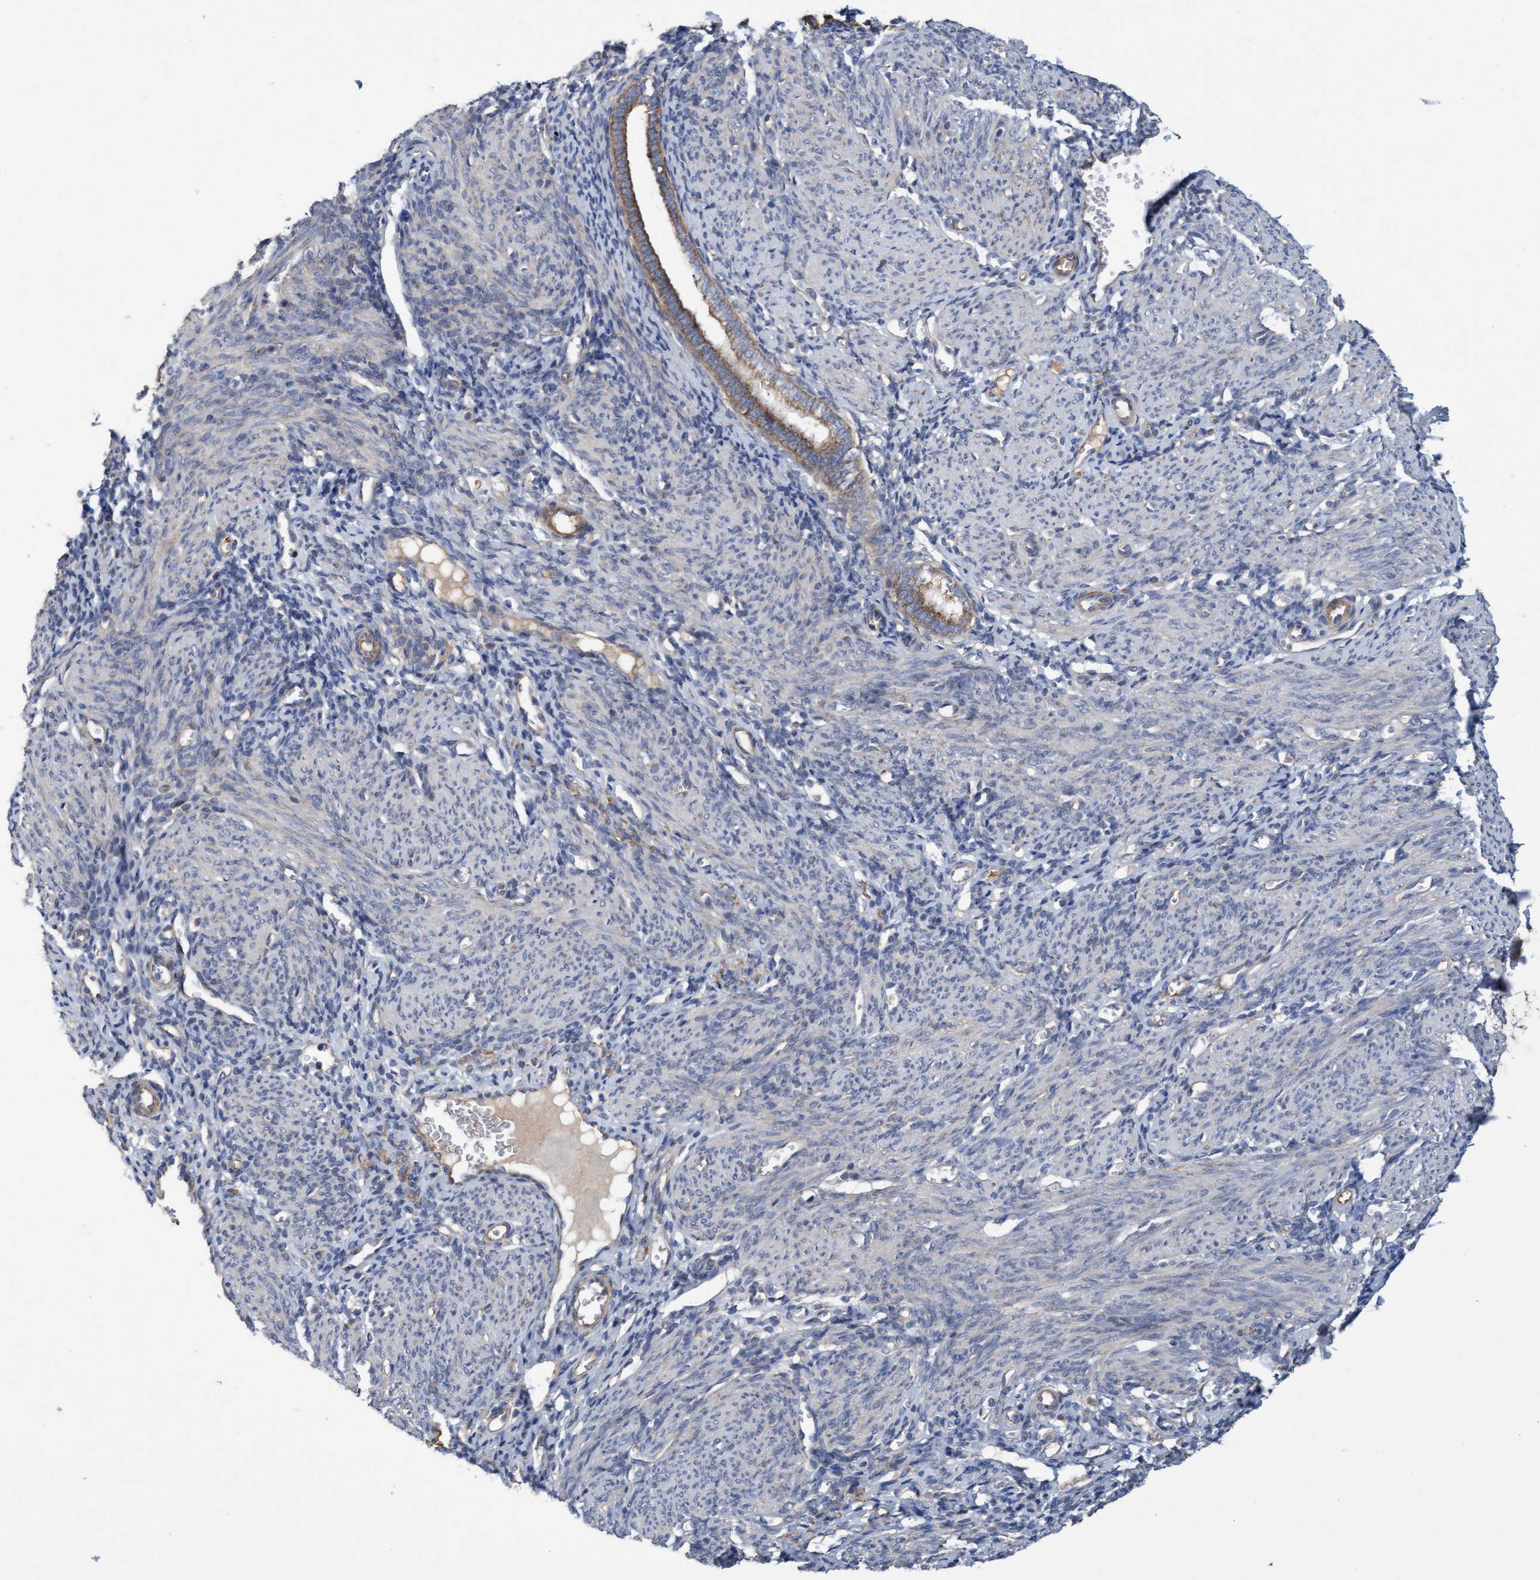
{"staining": {"intensity": "weak", "quantity": "<25%", "location": "cytoplasmic/membranous"}, "tissue": "endometrium", "cell_type": "Cells in endometrial stroma", "image_type": "normal", "snomed": [{"axis": "morphology", "description": "Normal tissue, NOS"}, {"axis": "morphology", "description": "Adenocarcinoma, NOS"}, {"axis": "topography", "description": "Endometrium"}], "caption": "This is a histopathology image of IHC staining of unremarkable endometrium, which shows no staining in cells in endometrial stroma. (Stains: DAB immunohistochemistry with hematoxylin counter stain, Microscopy: brightfield microscopy at high magnification).", "gene": "DDHD2", "patient": {"sex": "female", "age": 57}}